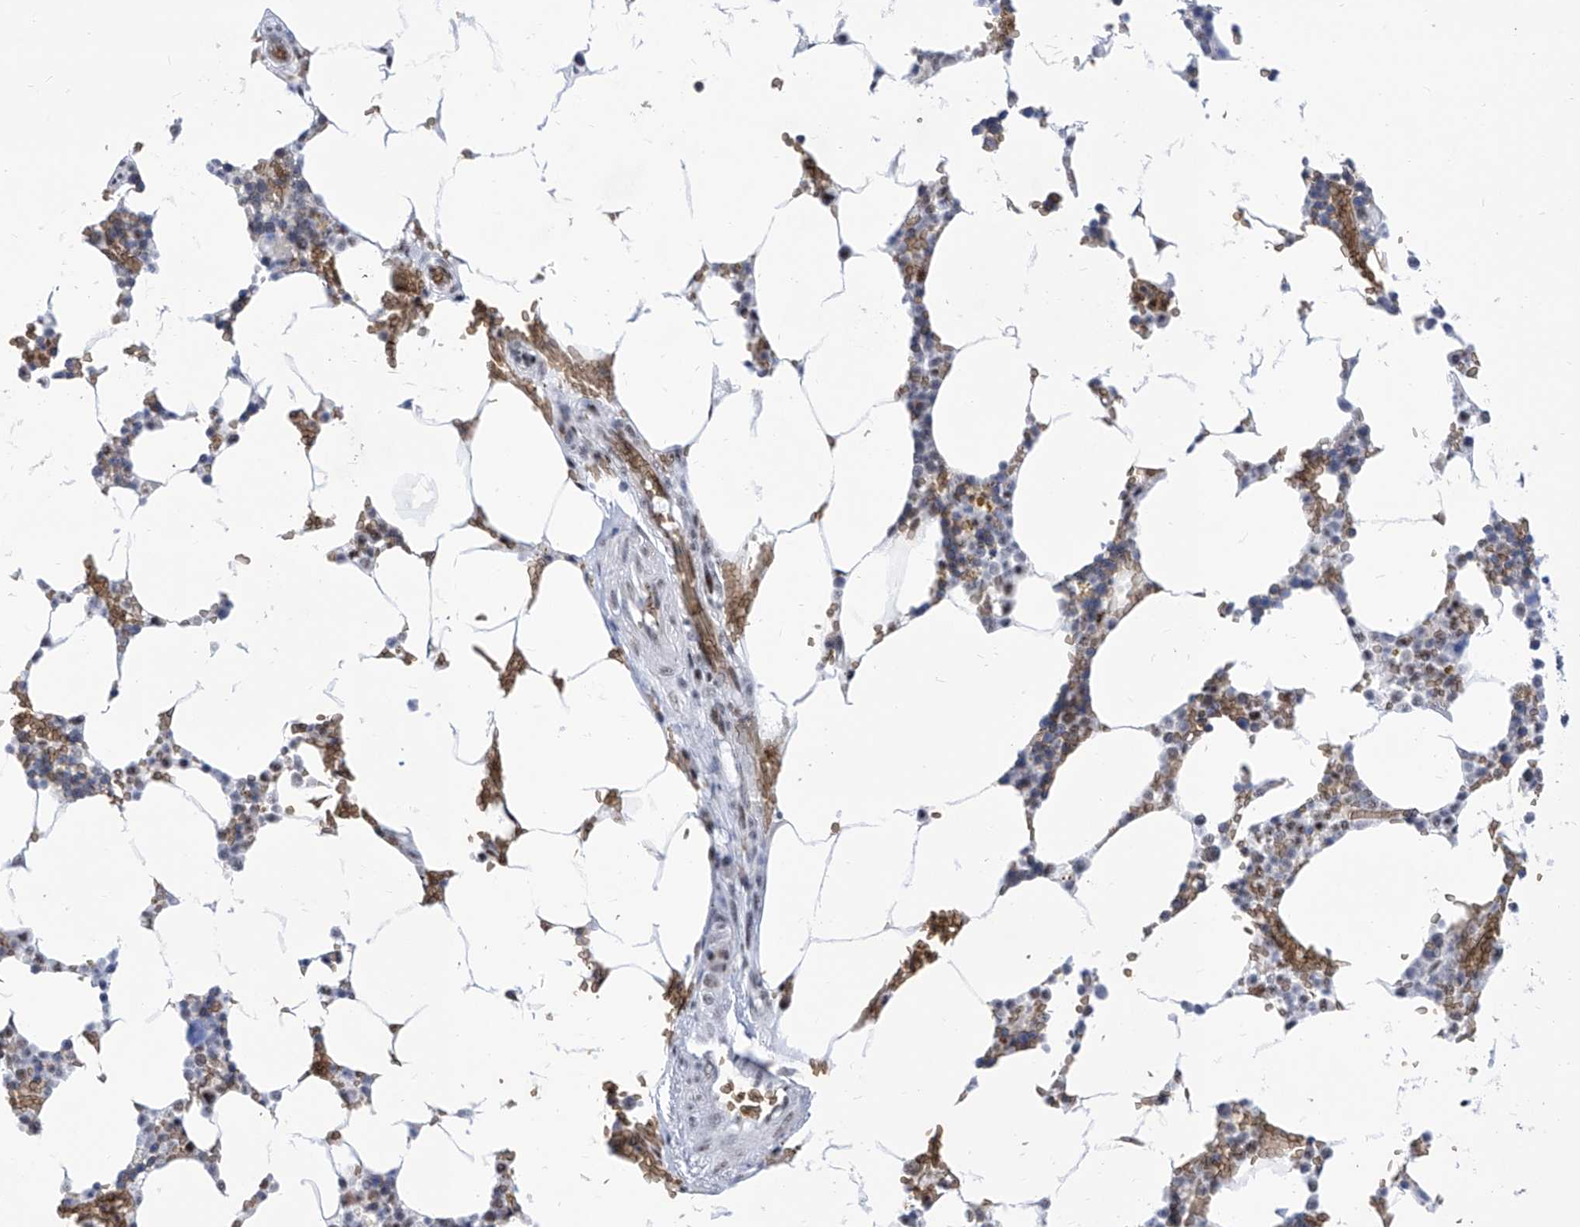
{"staining": {"intensity": "negative", "quantity": "none", "location": "none"}, "tissue": "bone marrow", "cell_type": "Hematopoietic cells", "image_type": "normal", "snomed": [{"axis": "morphology", "description": "Normal tissue, NOS"}, {"axis": "topography", "description": "Bone marrow"}], "caption": "The photomicrograph shows no significant expression in hematopoietic cells of bone marrow. (IHC, brightfield microscopy, high magnification).", "gene": "SART1", "patient": {"sex": "male", "age": 70}}